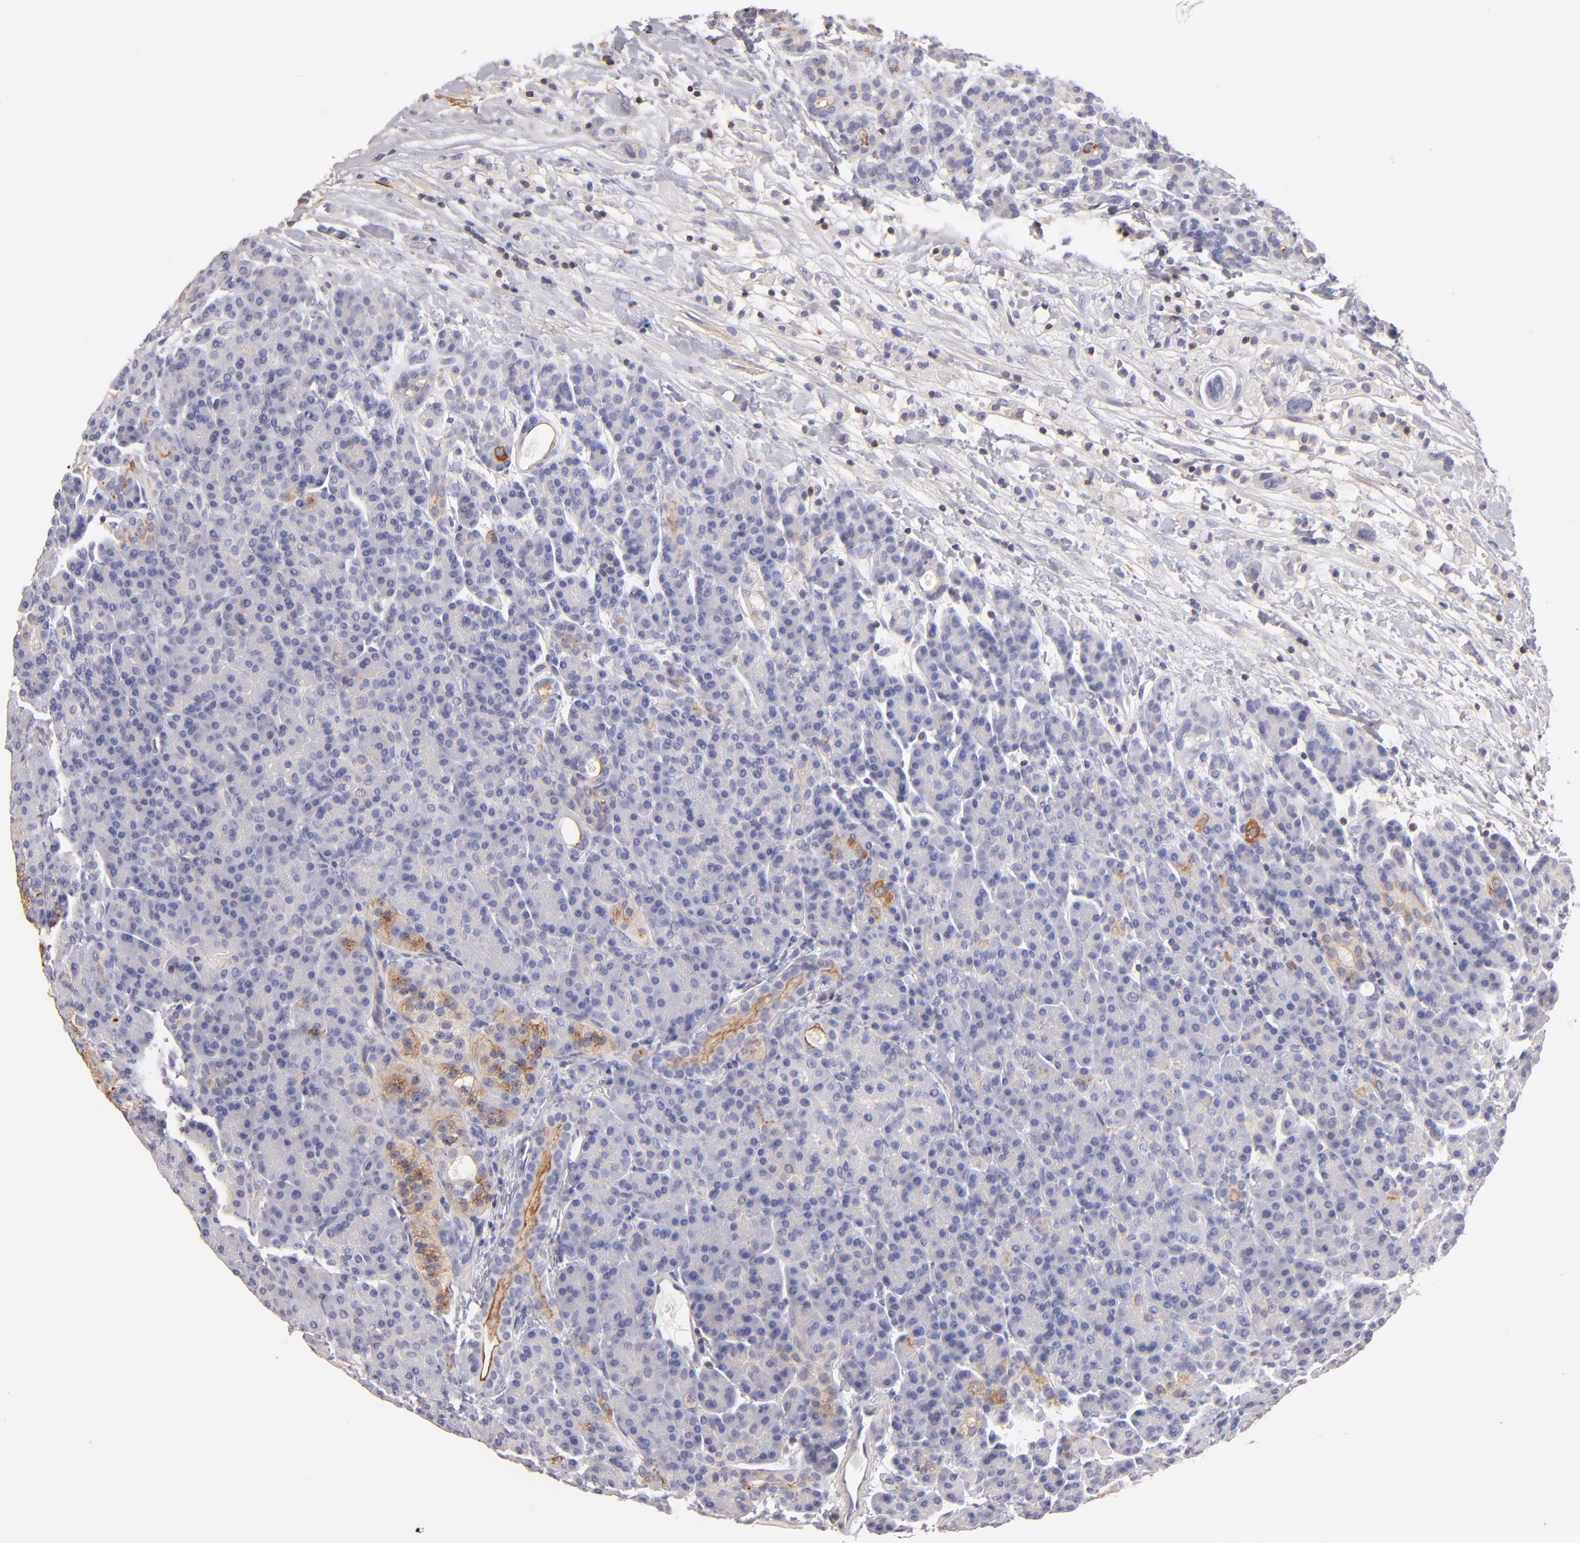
{"staining": {"intensity": "negative", "quantity": "none", "location": "none"}, "tissue": "pancreas", "cell_type": "Exocrine glandular cells", "image_type": "normal", "snomed": [{"axis": "morphology", "description": "Normal tissue, NOS"}, {"axis": "topography", "description": "Pancreas"}], "caption": "A photomicrograph of pancreas stained for a protein displays no brown staining in exocrine glandular cells. The staining was performed using DAB (3,3'-diaminobenzidine) to visualize the protein expression in brown, while the nuclei were stained in blue with hematoxylin (Magnification: 20x).", "gene": "ABCB1", "patient": {"sex": "female", "age": 77}}